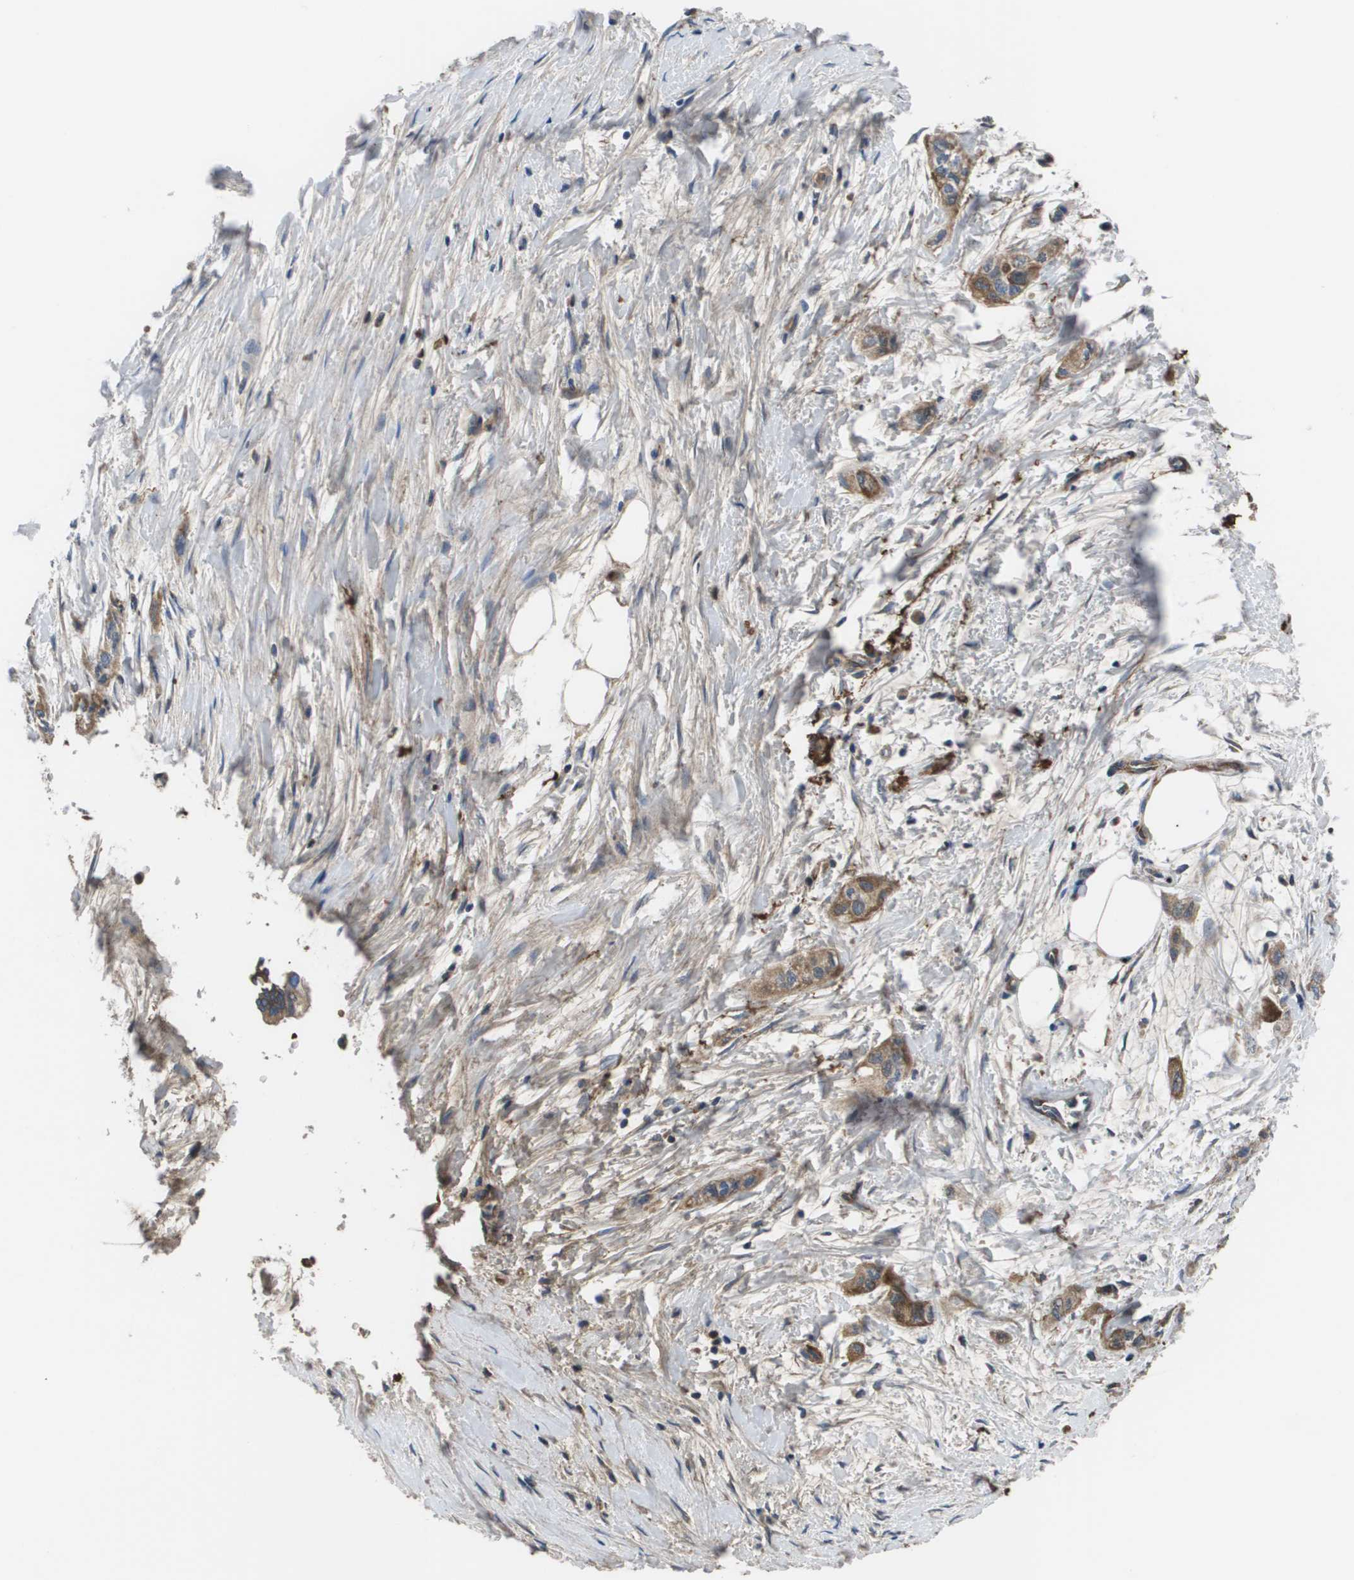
{"staining": {"intensity": "weak", "quantity": "<25%", "location": "cytoplasmic/membranous"}, "tissue": "pancreatic cancer", "cell_type": "Tumor cells", "image_type": "cancer", "snomed": [{"axis": "morphology", "description": "Adenocarcinoma, NOS"}, {"axis": "topography", "description": "Pancreas"}], "caption": "High magnification brightfield microscopy of pancreatic cancer (adenocarcinoma) stained with DAB (brown) and counterstained with hematoxylin (blue): tumor cells show no significant expression.", "gene": "VTN", "patient": {"sex": "male", "age": 74}}